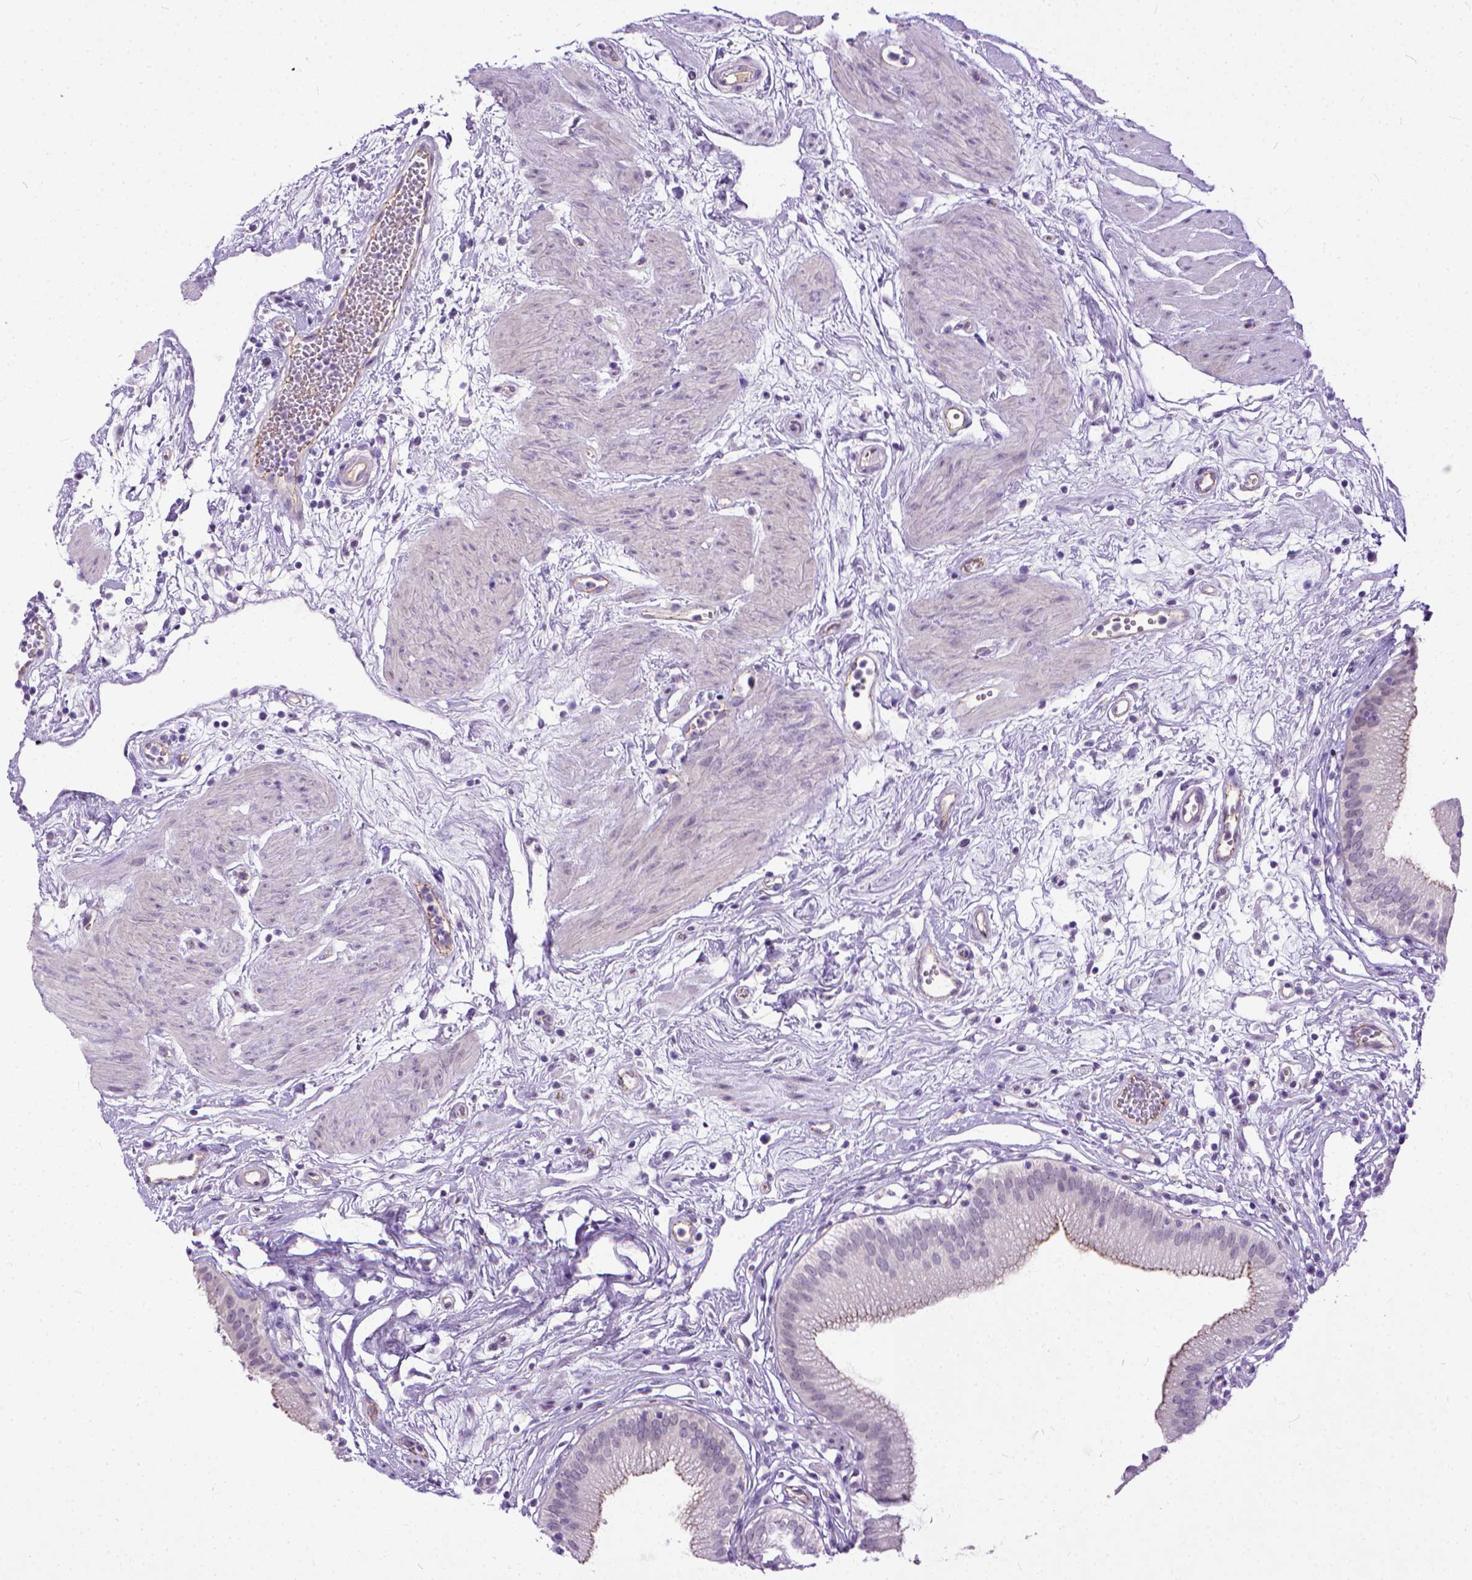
{"staining": {"intensity": "moderate", "quantity": "25%-75%", "location": "cytoplasmic/membranous"}, "tissue": "gallbladder", "cell_type": "Glandular cells", "image_type": "normal", "snomed": [{"axis": "morphology", "description": "Normal tissue, NOS"}, {"axis": "topography", "description": "Gallbladder"}], "caption": "Immunohistochemical staining of benign human gallbladder demonstrates 25%-75% levels of moderate cytoplasmic/membranous protein positivity in about 25%-75% of glandular cells.", "gene": "ADGRF1", "patient": {"sex": "female", "age": 65}}